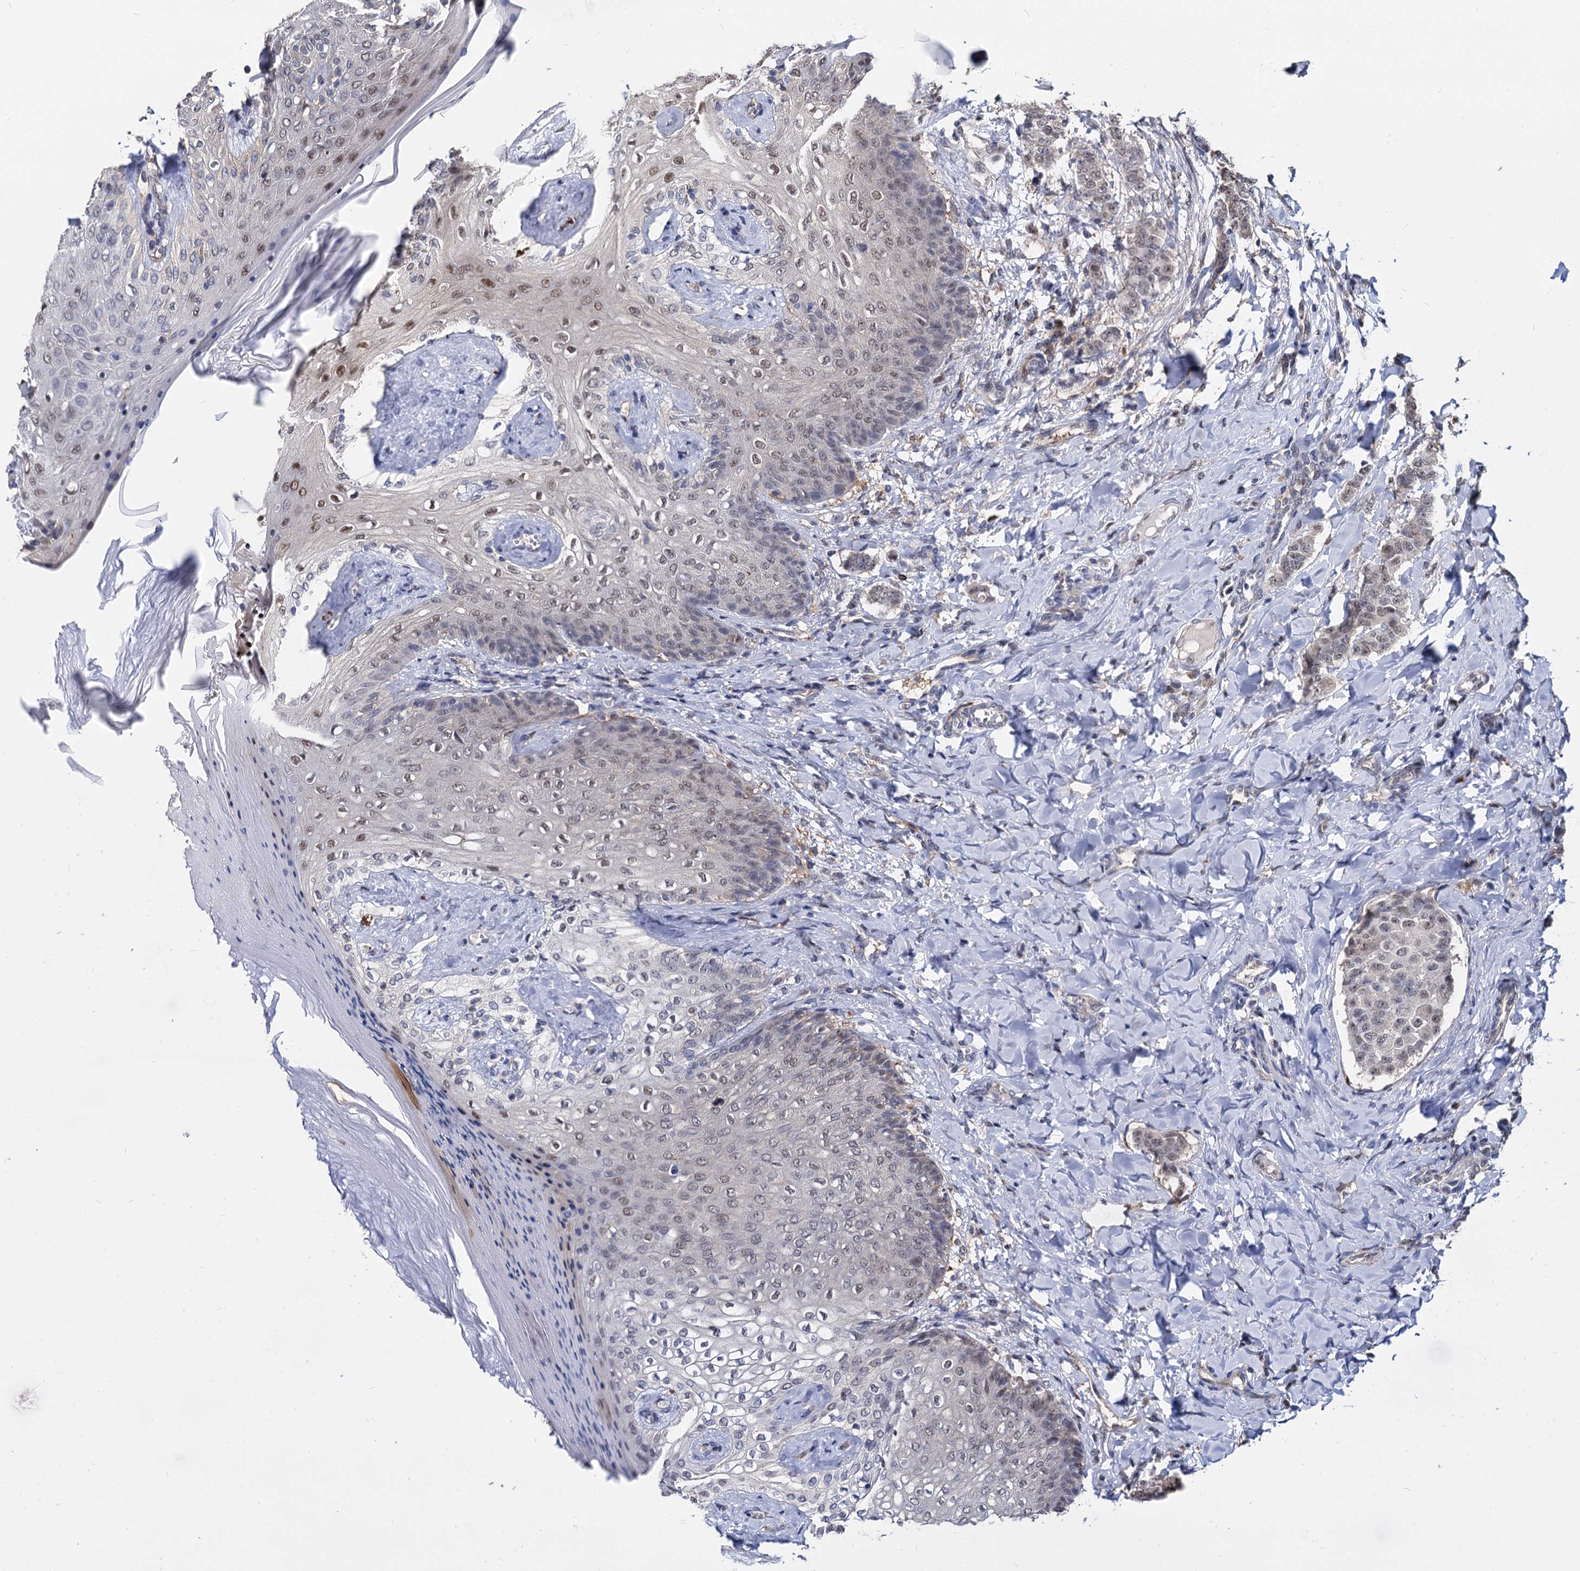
{"staining": {"intensity": "weak", "quantity": "25%-75%", "location": "nuclear"}, "tissue": "breast cancer", "cell_type": "Tumor cells", "image_type": "cancer", "snomed": [{"axis": "morphology", "description": "Duct carcinoma"}, {"axis": "topography", "description": "Breast"}], "caption": "Weak nuclear protein positivity is appreciated in approximately 25%-75% of tumor cells in invasive ductal carcinoma (breast). (DAB IHC with brightfield microscopy, high magnification).", "gene": "PSMD4", "patient": {"sex": "female", "age": 40}}